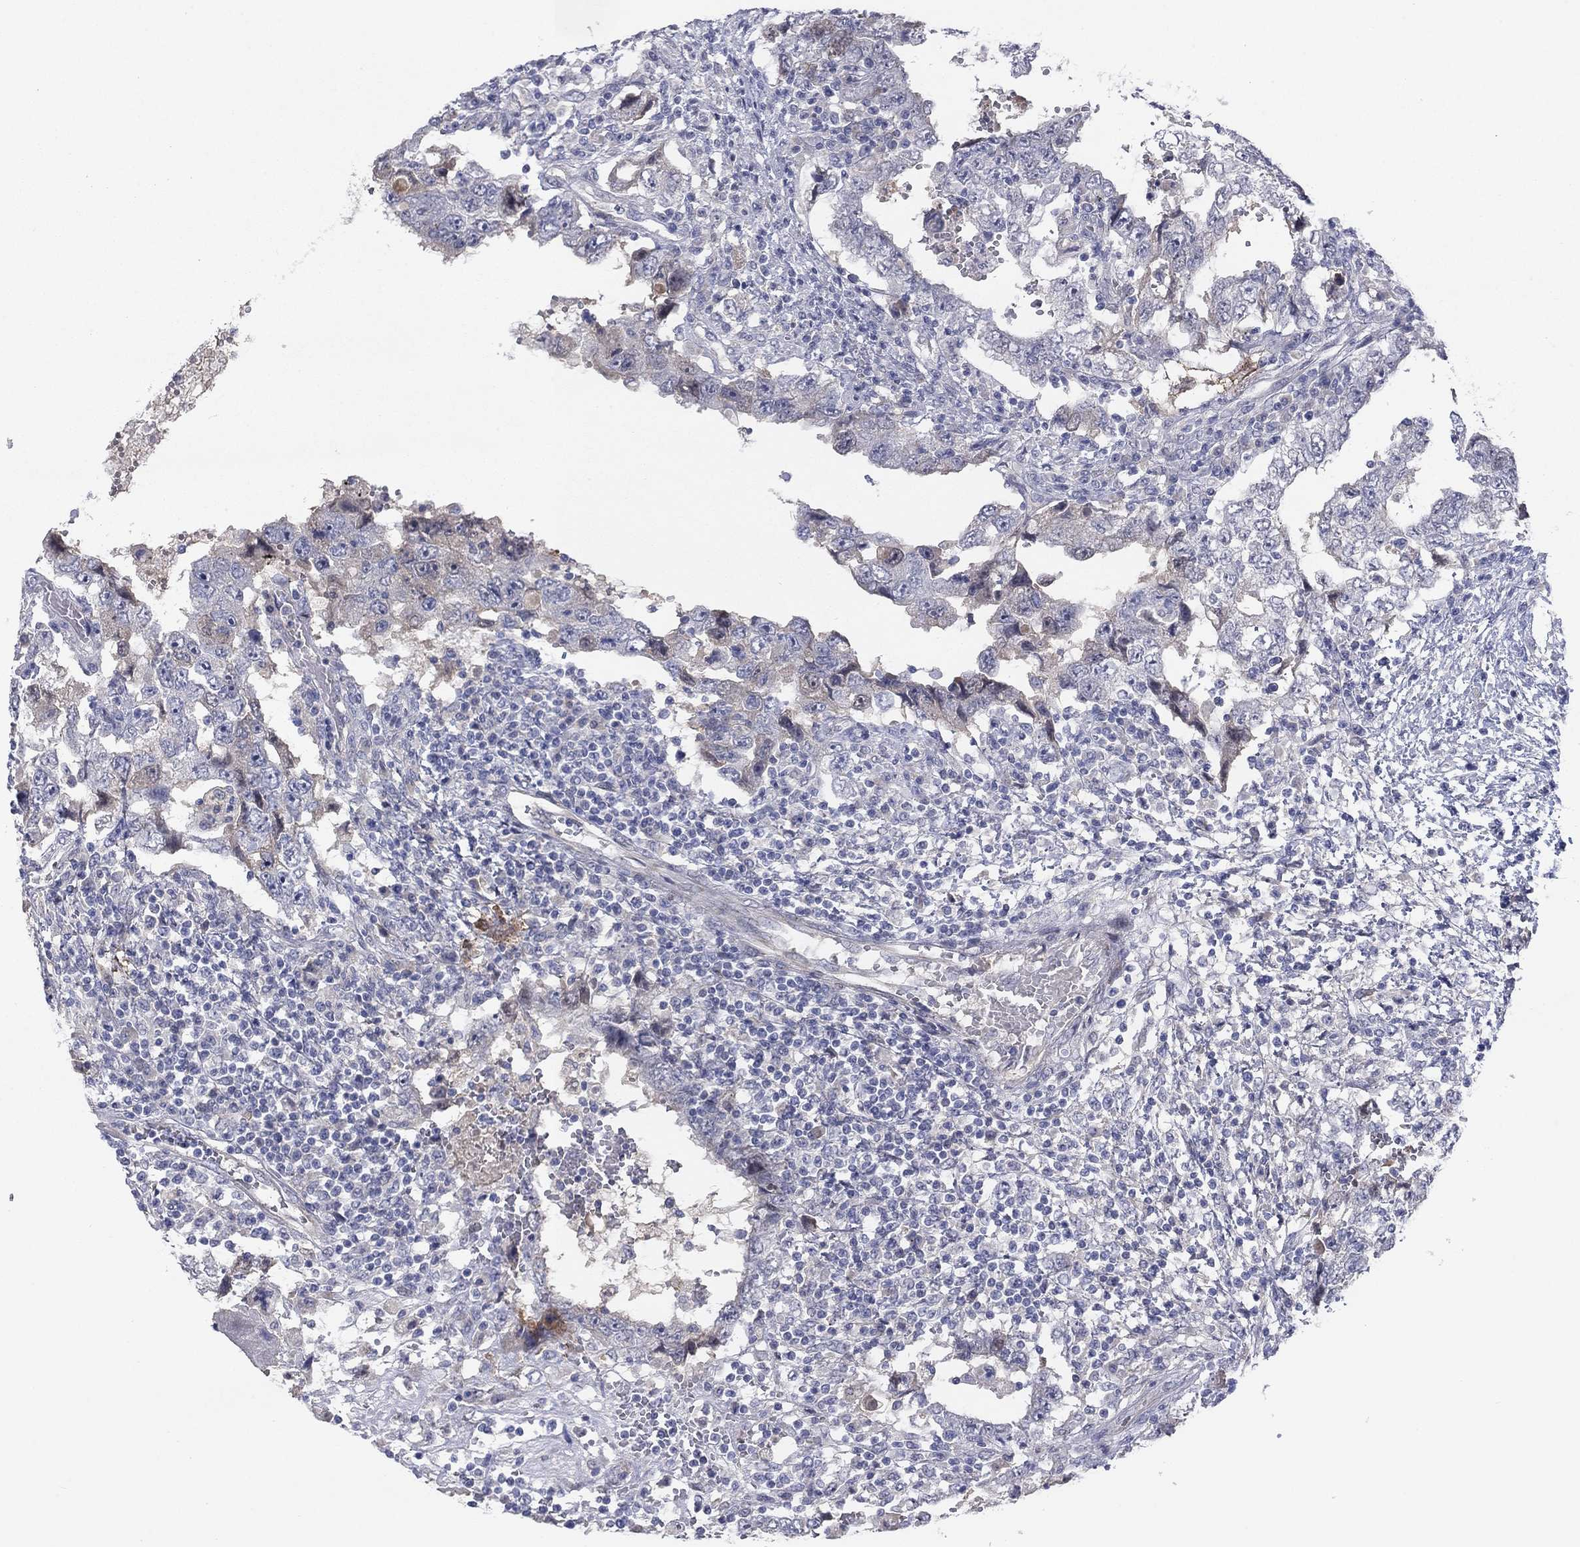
{"staining": {"intensity": "weak", "quantity": "<25%", "location": "cytoplasmic/membranous"}, "tissue": "testis cancer", "cell_type": "Tumor cells", "image_type": "cancer", "snomed": [{"axis": "morphology", "description": "Carcinoma, Embryonal, NOS"}, {"axis": "topography", "description": "Testis"}], "caption": "Human testis cancer stained for a protein using IHC reveals no positivity in tumor cells.", "gene": "AMN1", "patient": {"sex": "male", "age": 26}}